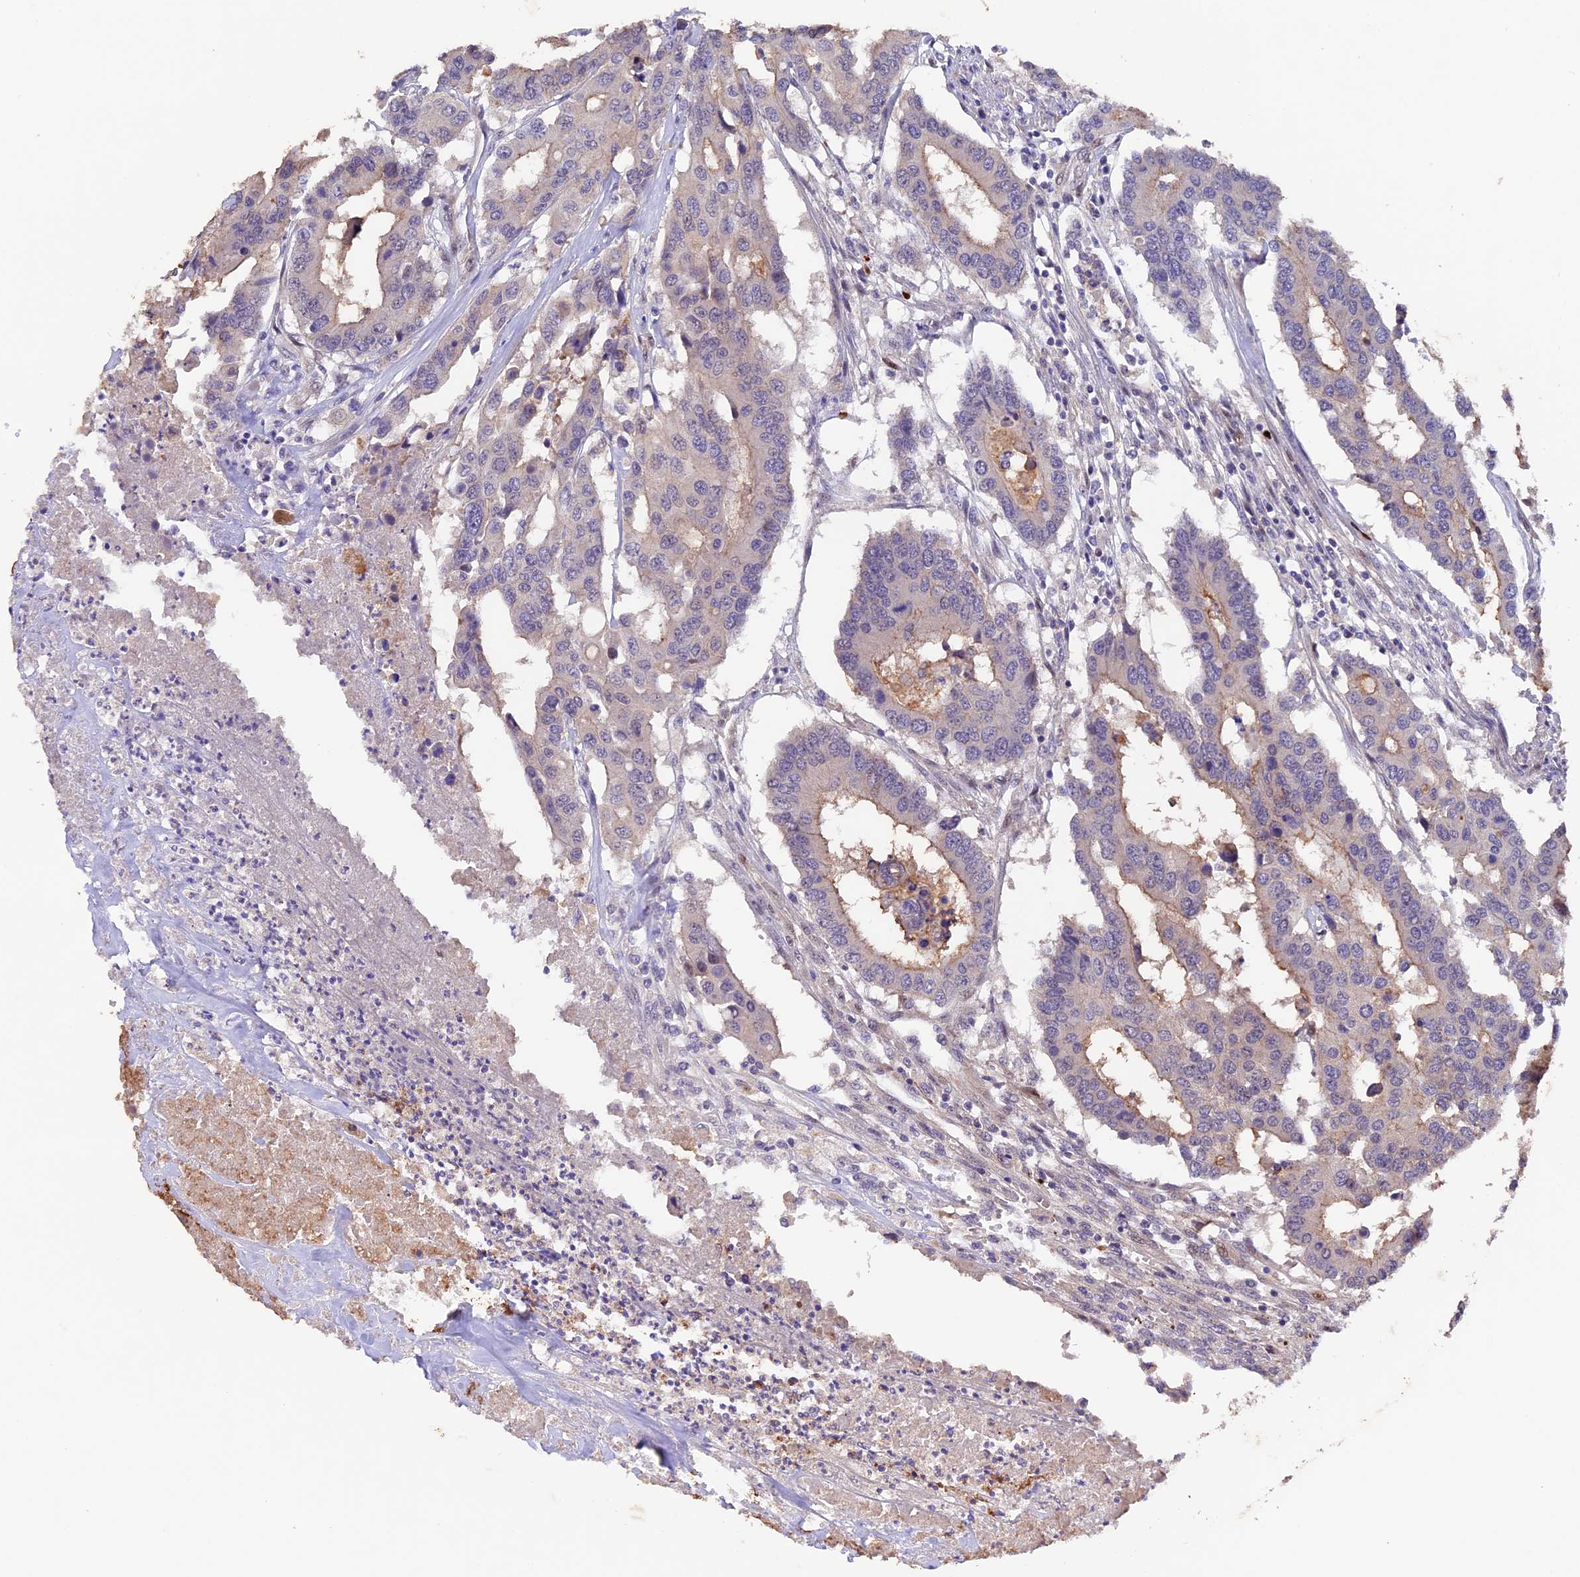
{"staining": {"intensity": "weak", "quantity": "<25%", "location": "cytoplasmic/membranous"}, "tissue": "colorectal cancer", "cell_type": "Tumor cells", "image_type": "cancer", "snomed": [{"axis": "morphology", "description": "Adenocarcinoma, NOS"}, {"axis": "topography", "description": "Colon"}], "caption": "This is an immunohistochemistry (IHC) image of human colorectal cancer. There is no positivity in tumor cells.", "gene": "NCK2", "patient": {"sex": "male", "age": 77}}